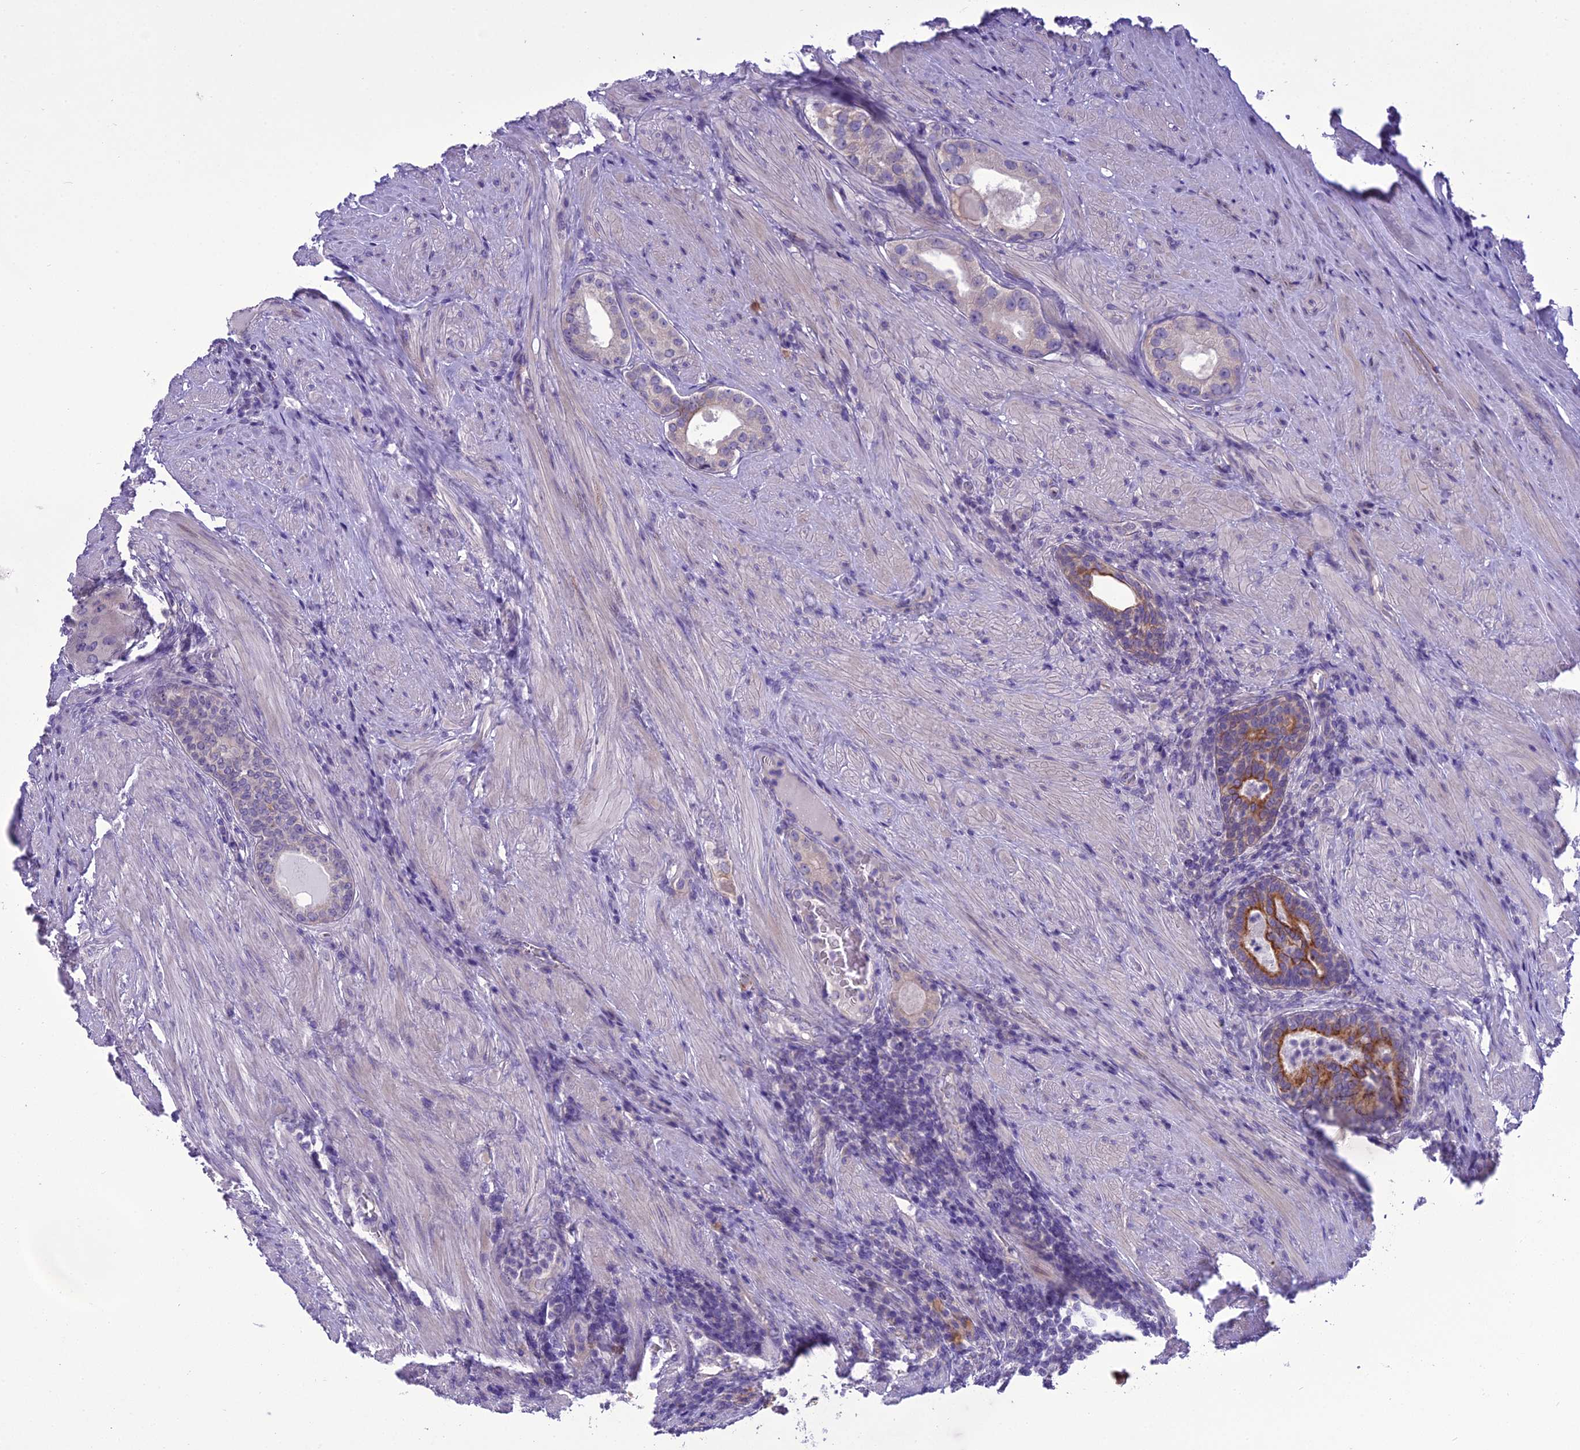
{"staining": {"intensity": "moderate", "quantity": "<25%", "location": "cytoplasmic/membranous"}, "tissue": "prostate cancer", "cell_type": "Tumor cells", "image_type": "cancer", "snomed": [{"axis": "morphology", "description": "Adenocarcinoma, Low grade"}, {"axis": "topography", "description": "Prostate"}], "caption": "This photomicrograph exhibits prostate cancer stained with IHC to label a protein in brown. The cytoplasmic/membranous of tumor cells show moderate positivity for the protein. Nuclei are counter-stained blue.", "gene": "SCRT1", "patient": {"sex": "male", "age": 68}}